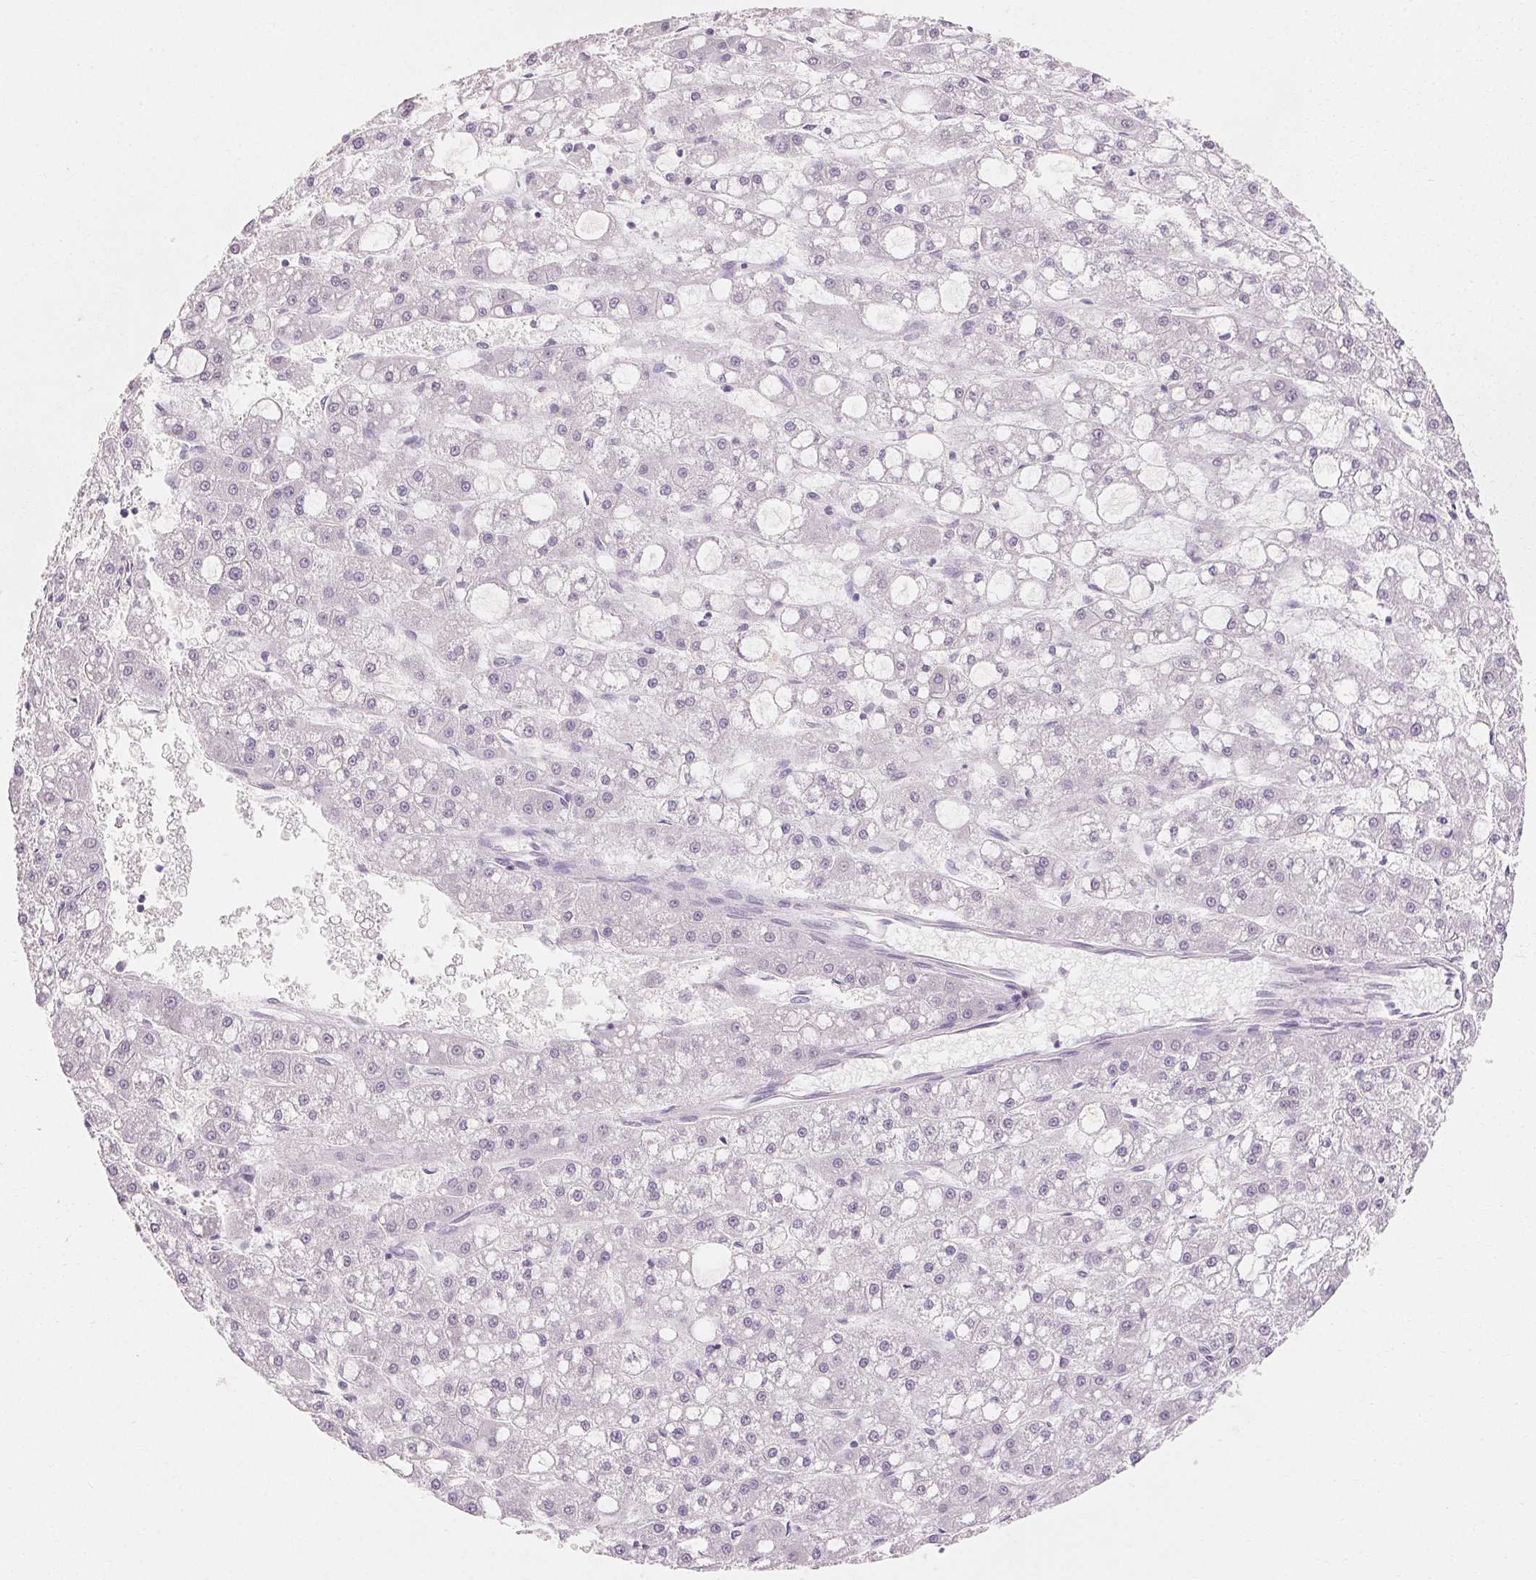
{"staining": {"intensity": "negative", "quantity": "none", "location": "none"}, "tissue": "liver cancer", "cell_type": "Tumor cells", "image_type": "cancer", "snomed": [{"axis": "morphology", "description": "Carcinoma, Hepatocellular, NOS"}, {"axis": "topography", "description": "Liver"}], "caption": "A high-resolution photomicrograph shows immunohistochemistry staining of liver cancer, which exhibits no significant staining in tumor cells.", "gene": "MAP7D2", "patient": {"sex": "male", "age": 67}}